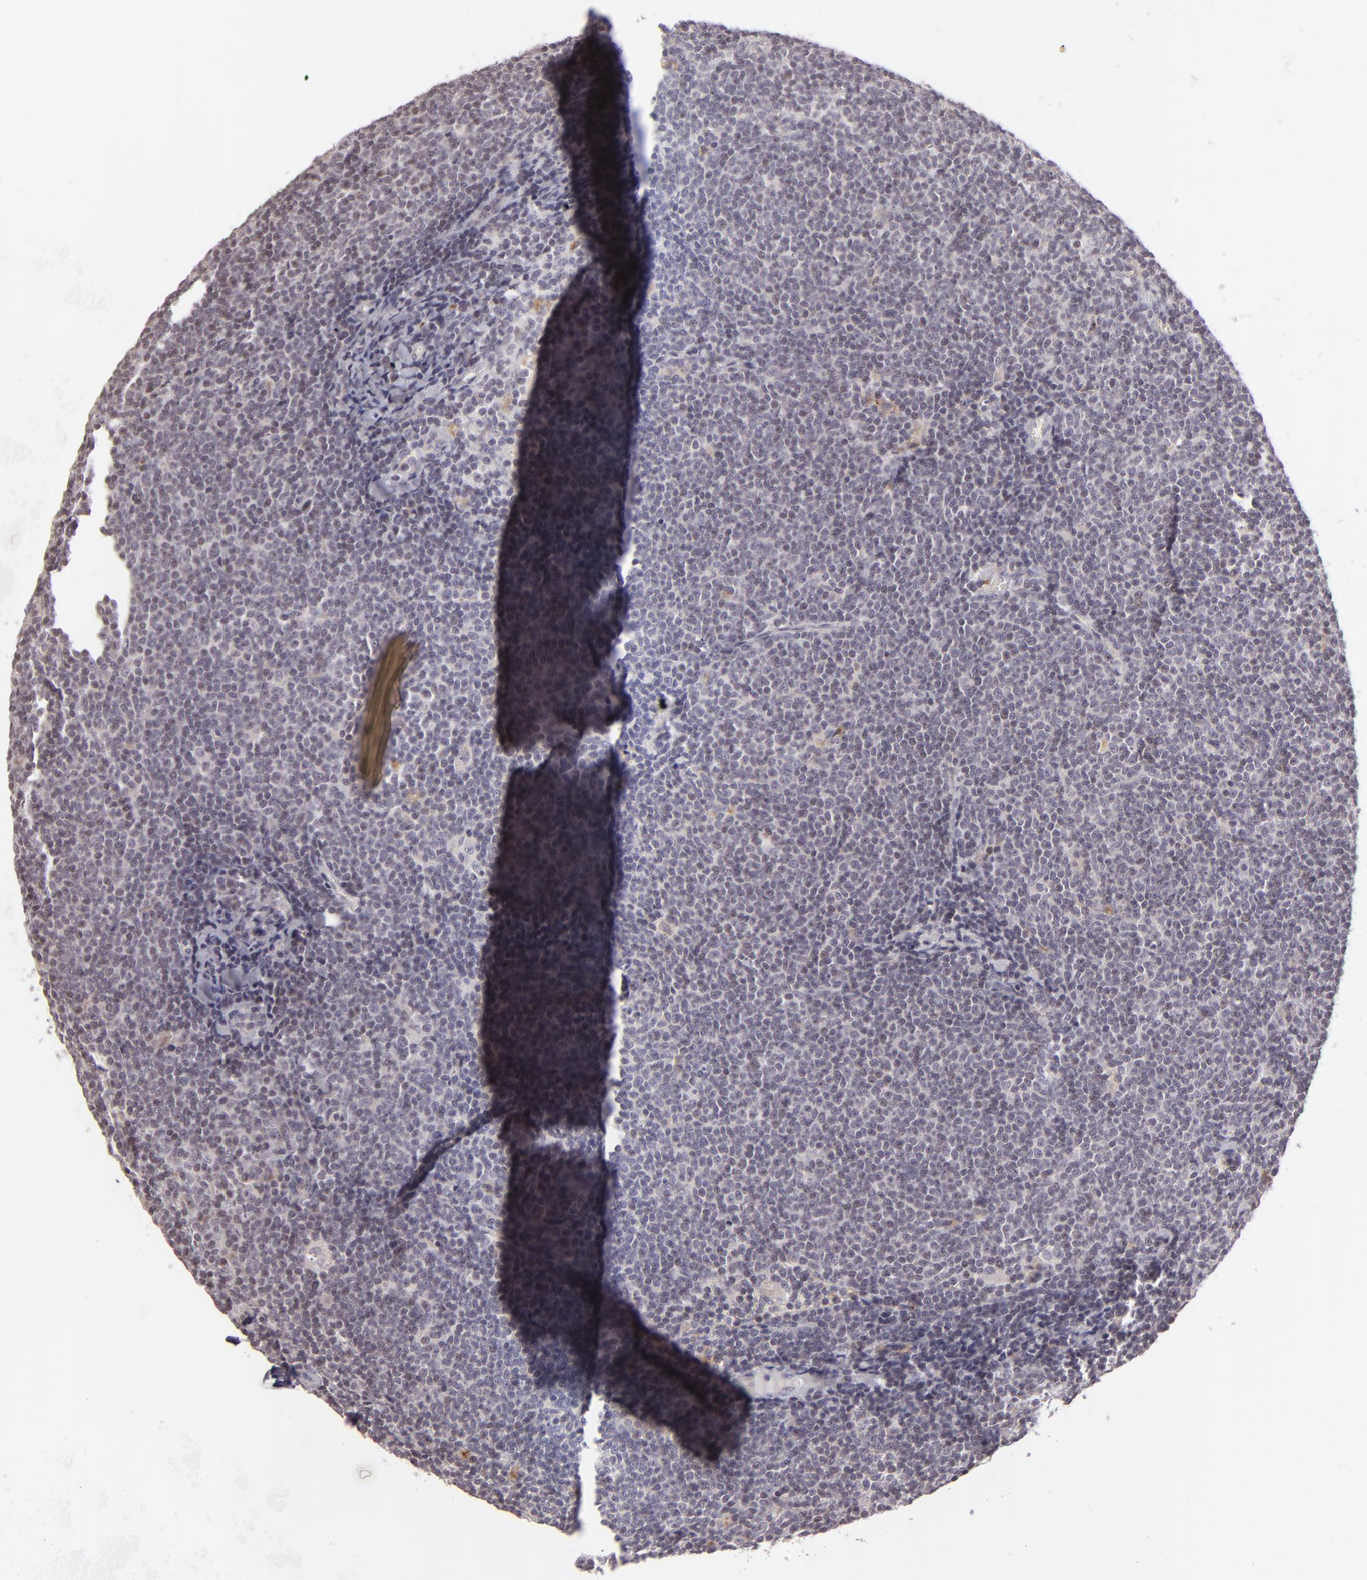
{"staining": {"intensity": "negative", "quantity": "none", "location": "none"}, "tissue": "lymphoma", "cell_type": "Tumor cells", "image_type": "cancer", "snomed": [{"axis": "morphology", "description": "Malignant lymphoma, non-Hodgkin's type, Low grade"}, {"axis": "topography", "description": "Lymph node"}], "caption": "Protein analysis of lymphoma reveals no significant staining in tumor cells. The staining was performed using DAB to visualize the protein expression in brown, while the nuclei were stained in blue with hematoxylin (Magnification: 20x).", "gene": "AKAP6", "patient": {"sex": "male", "age": 65}}